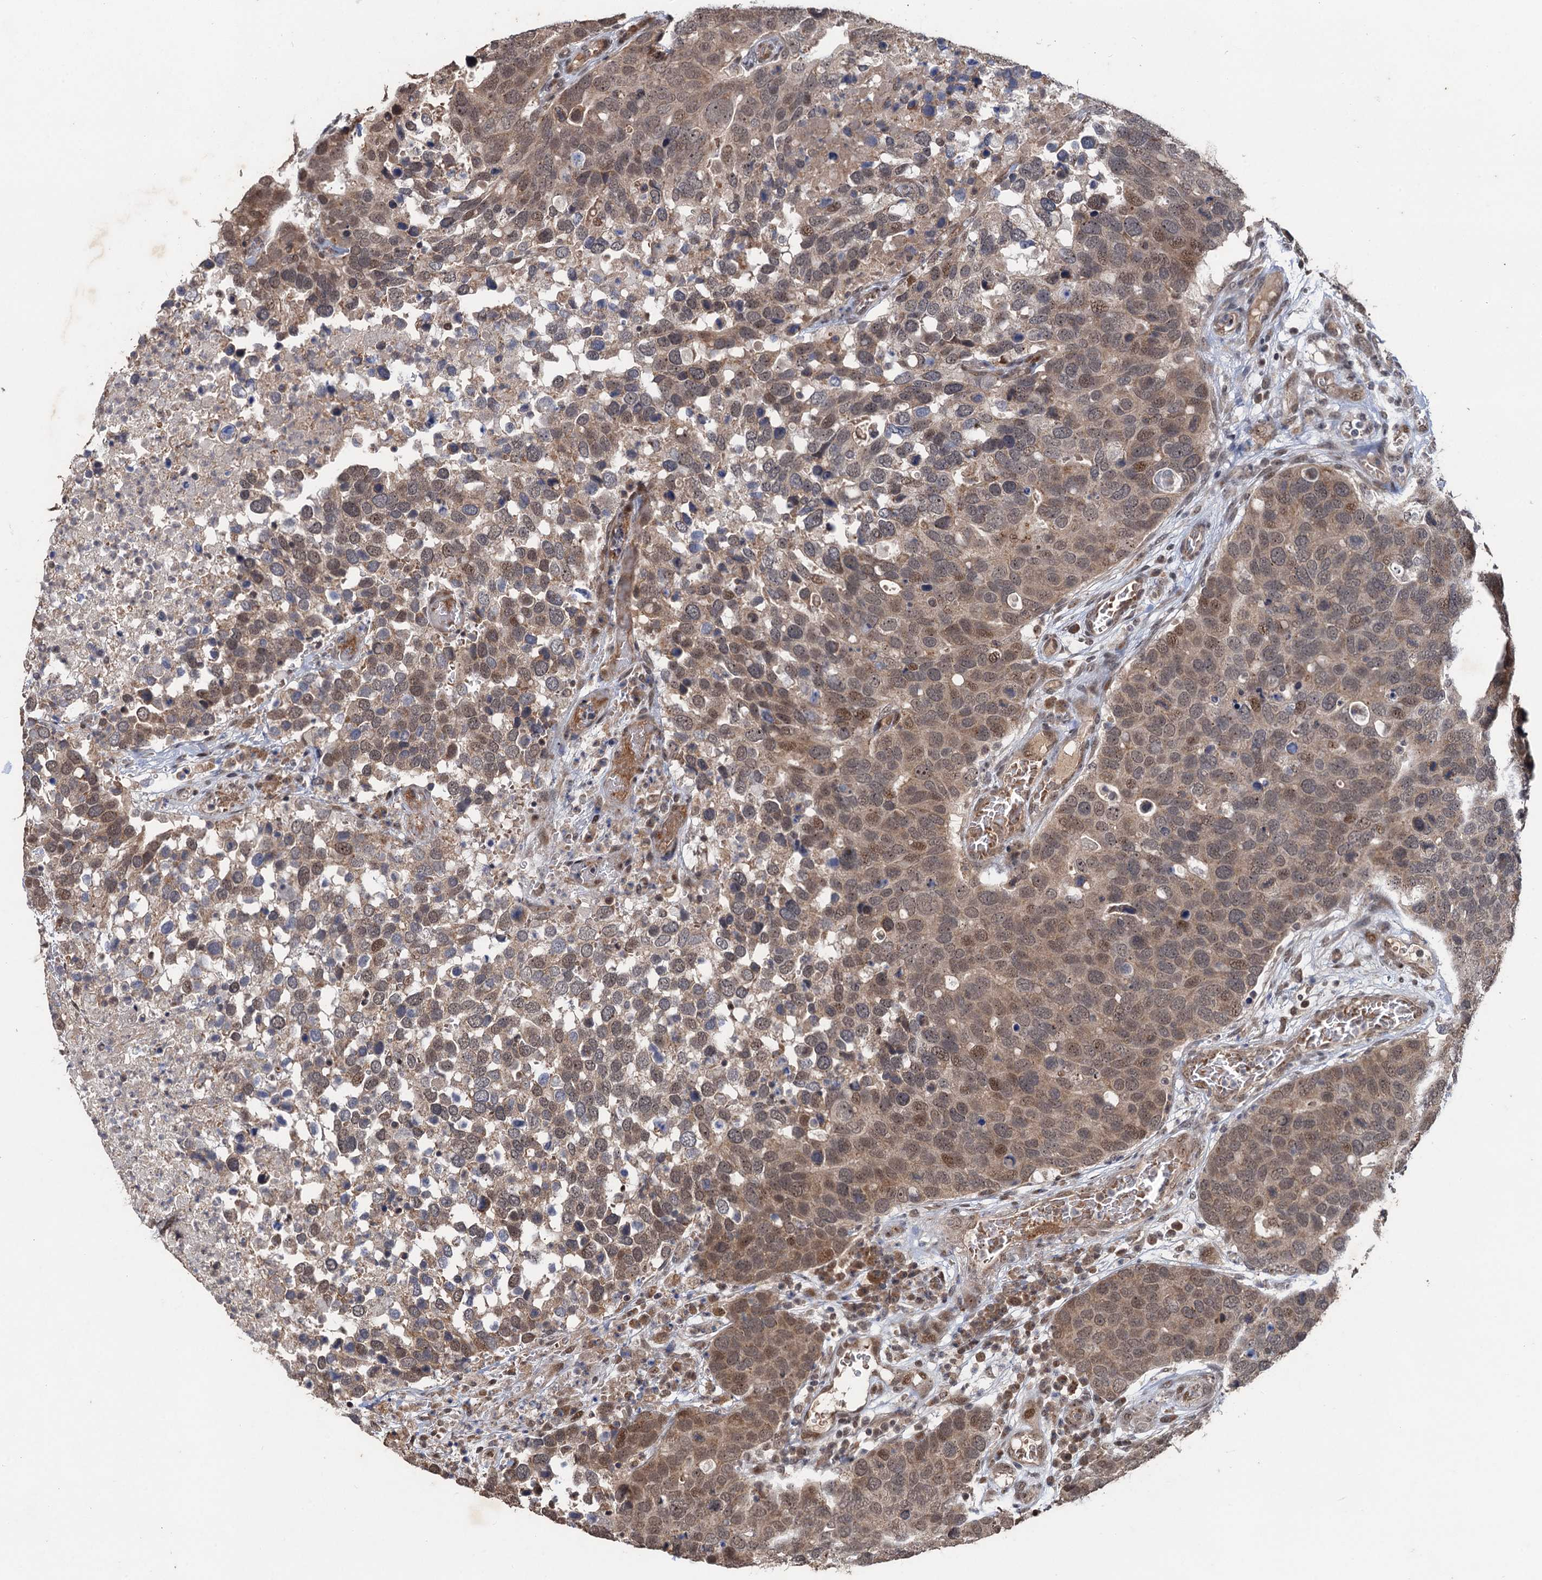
{"staining": {"intensity": "moderate", "quantity": ">75%", "location": "cytoplasmic/membranous,nuclear"}, "tissue": "breast cancer", "cell_type": "Tumor cells", "image_type": "cancer", "snomed": [{"axis": "morphology", "description": "Duct carcinoma"}, {"axis": "topography", "description": "Breast"}], "caption": "This micrograph demonstrates immunohistochemistry staining of human invasive ductal carcinoma (breast), with medium moderate cytoplasmic/membranous and nuclear expression in about >75% of tumor cells.", "gene": "REP15", "patient": {"sex": "female", "age": 83}}